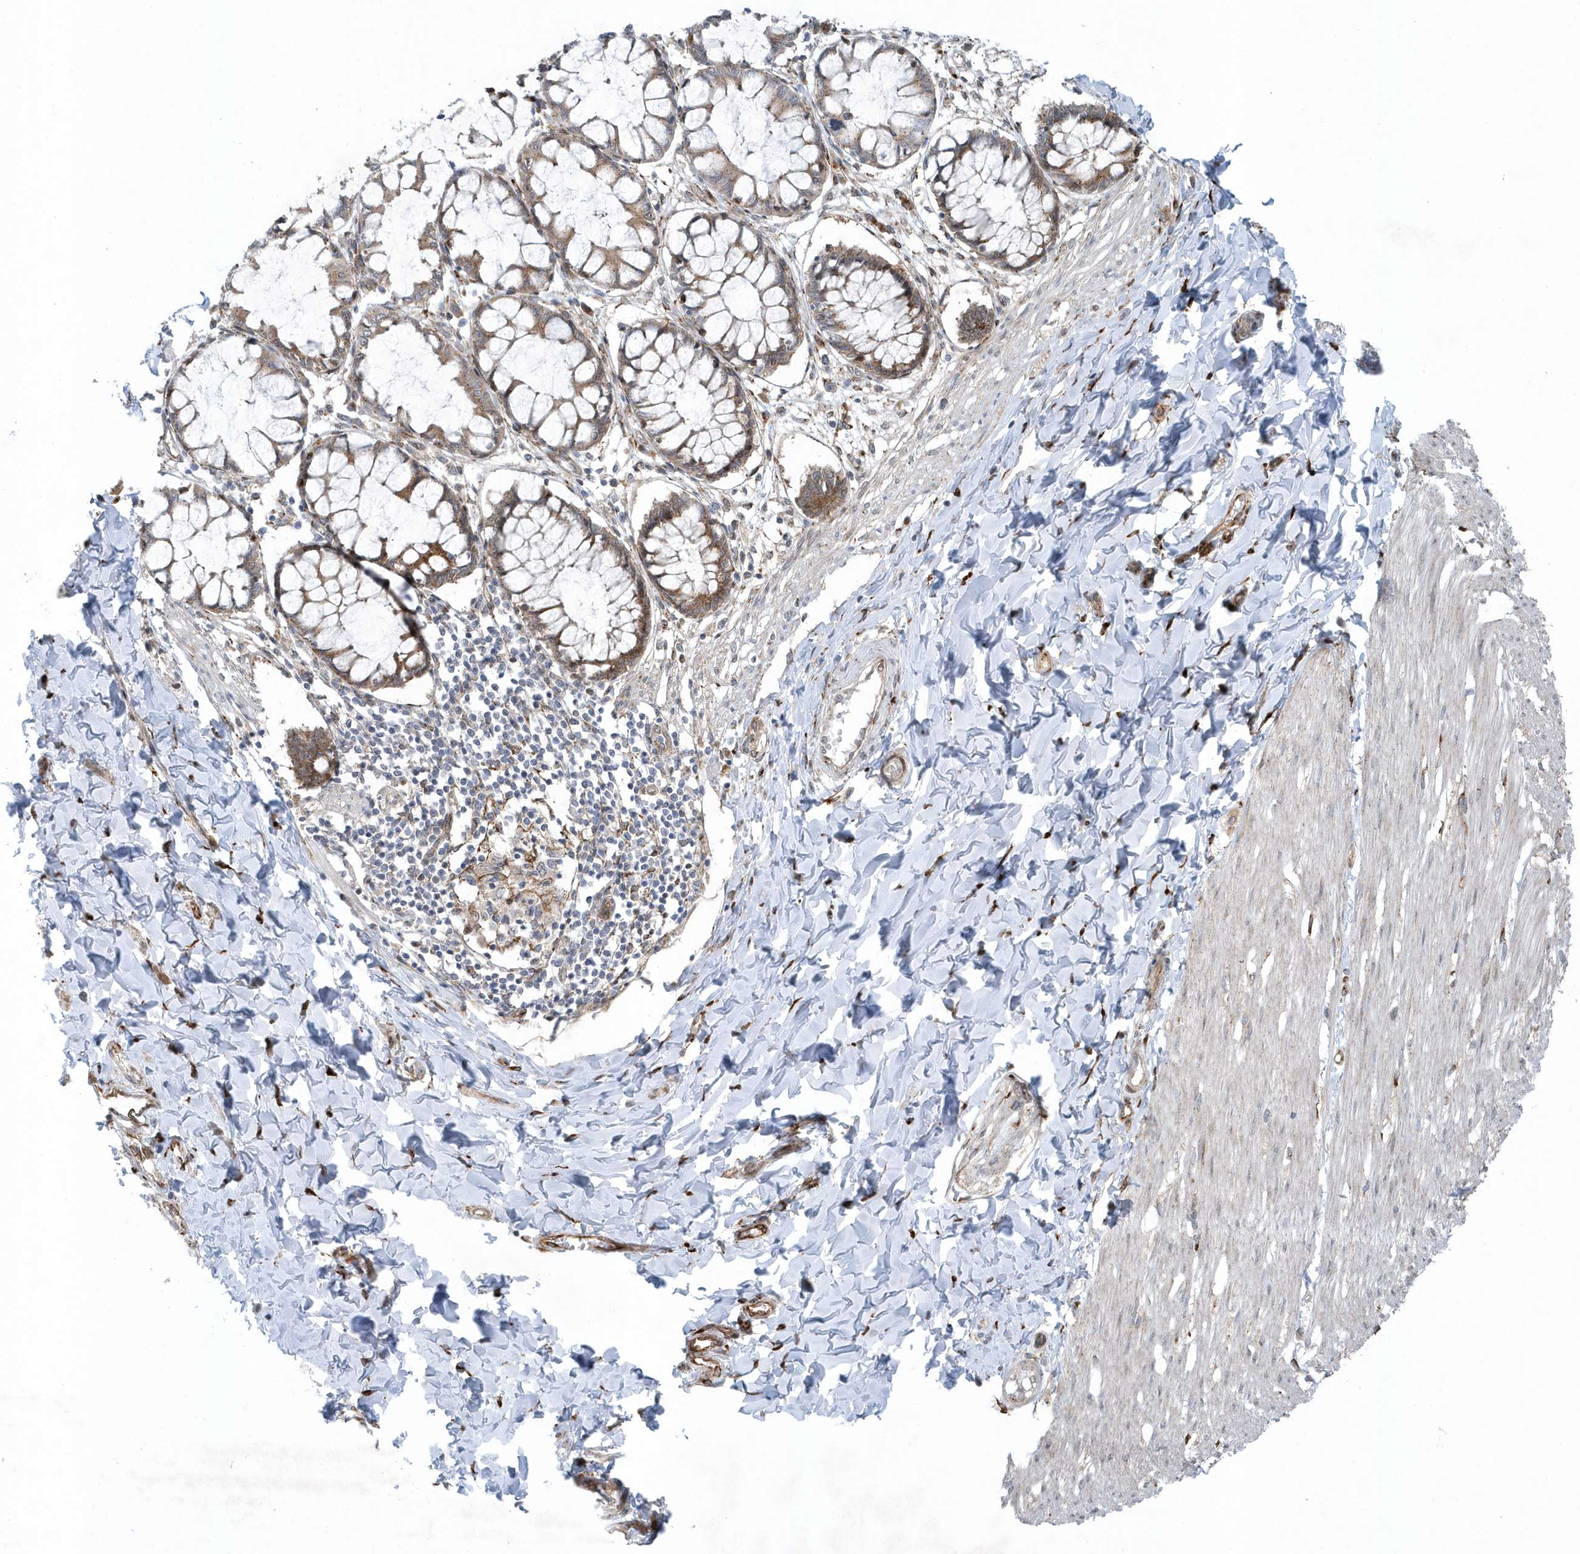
{"staining": {"intensity": "moderate", "quantity": "25%-75%", "location": "cytoplasmic/membranous"}, "tissue": "smooth muscle", "cell_type": "Smooth muscle cells", "image_type": "normal", "snomed": [{"axis": "morphology", "description": "Normal tissue, NOS"}, {"axis": "morphology", "description": "Adenocarcinoma, NOS"}, {"axis": "topography", "description": "Colon"}, {"axis": "topography", "description": "Peripheral nerve tissue"}], "caption": "Smooth muscle cells reveal medium levels of moderate cytoplasmic/membranous positivity in about 25%-75% of cells in normal human smooth muscle.", "gene": "FAM98A", "patient": {"sex": "male", "age": 14}}